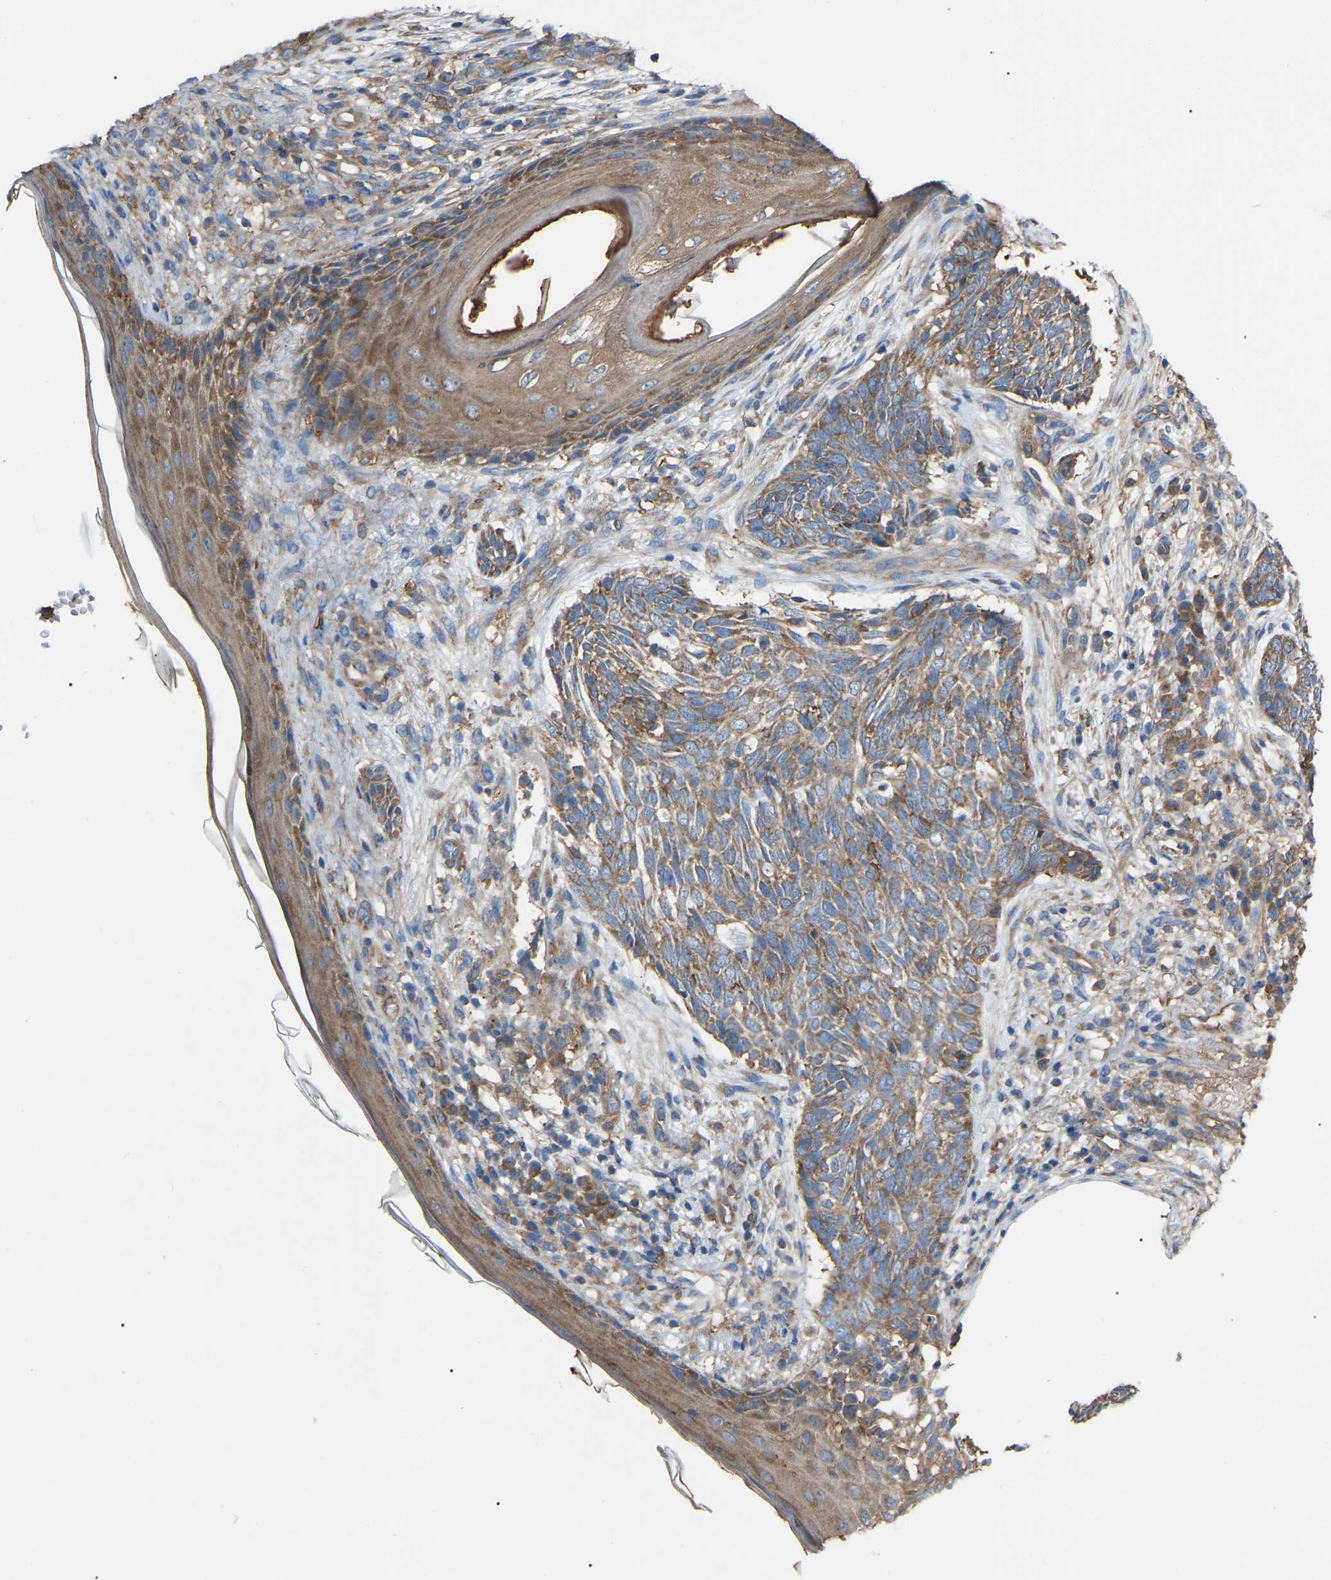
{"staining": {"intensity": "moderate", "quantity": ">75%", "location": "cytoplasmic/membranous"}, "tissue": "skin cancer", "cell_type": "Tumor cells", "image_type": "cancer", "snomed": [{"axis": "morphology", "description": "Basal cell carcinoma"}, {"axis": "topography", "description": "Skin"}], "caption": "IHC micrograph of neoplastic tissue: skin cancer (basal cell carcinoma) stained using immunohistochemistry shows medium levels of moderate protein expression localized specifically in the cytoplasmic/membranous of tumor cells, appearing as a cytoplasmic/membranous brown color.", "gene": "AIMP1", "patient": {"sex": "female", "age": 84}}